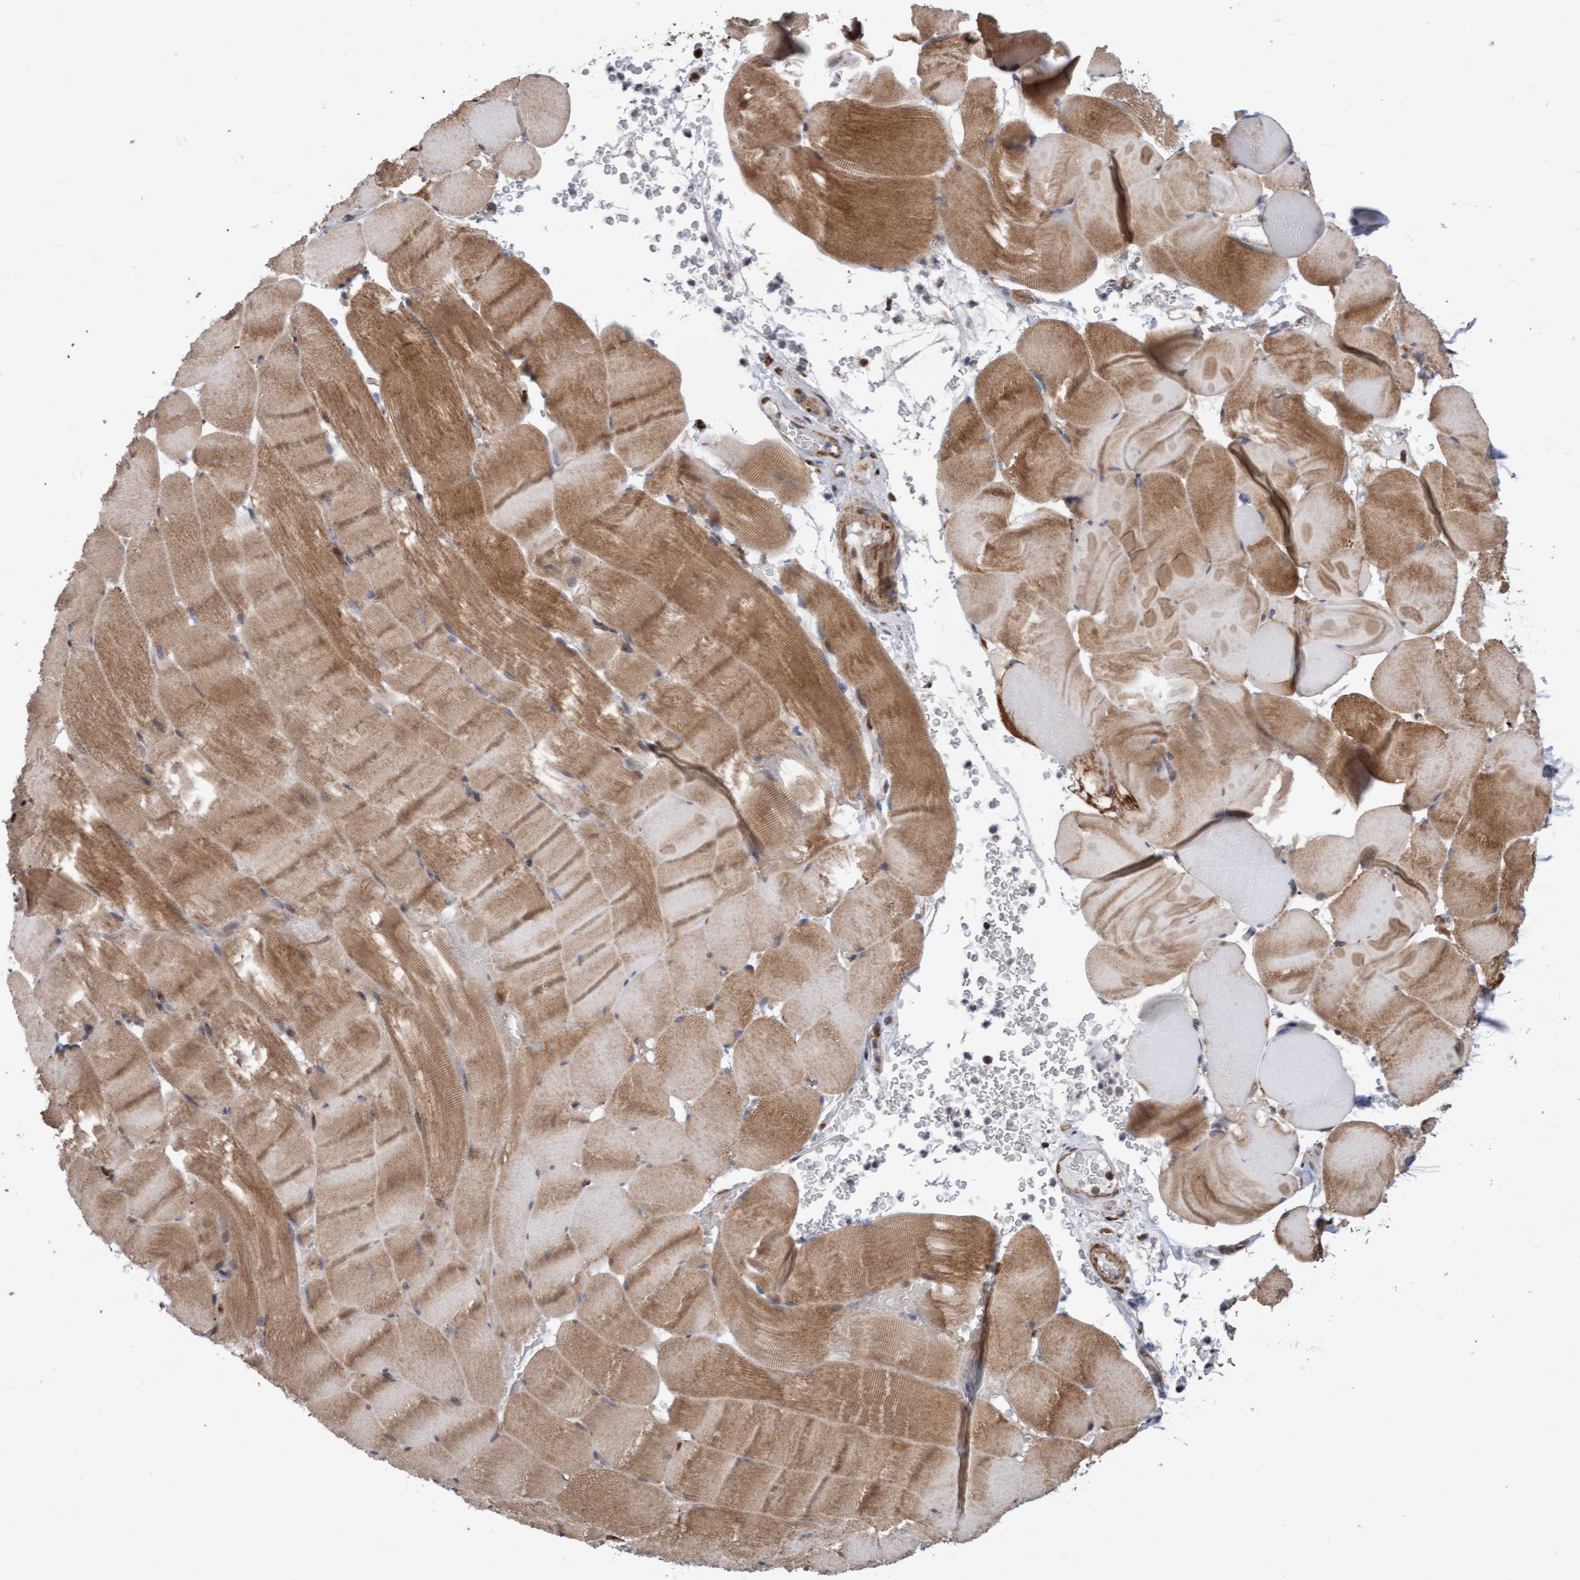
{"staining": {"intensity": "moderate", "quantity": ">75%", "location": "cytoplasmic/membranous"}, "tissue": "skeletal muscle", "cell_type": "Myocytes", "image_type": "normal", "snomed": [{"axis": "morphology", "description": "Normal tissue, NOS"}, {"axis": "topography", "description": "Skeletal muscle"}], "caption": "Immunohistochemical staining of unremarkable human skeletal muscle reveals moderate cytoplasmic/membranous protein positivity in about >75% of myocytes.", "gene": "PECR", "patient": {"sex": "male", "age": 62}}